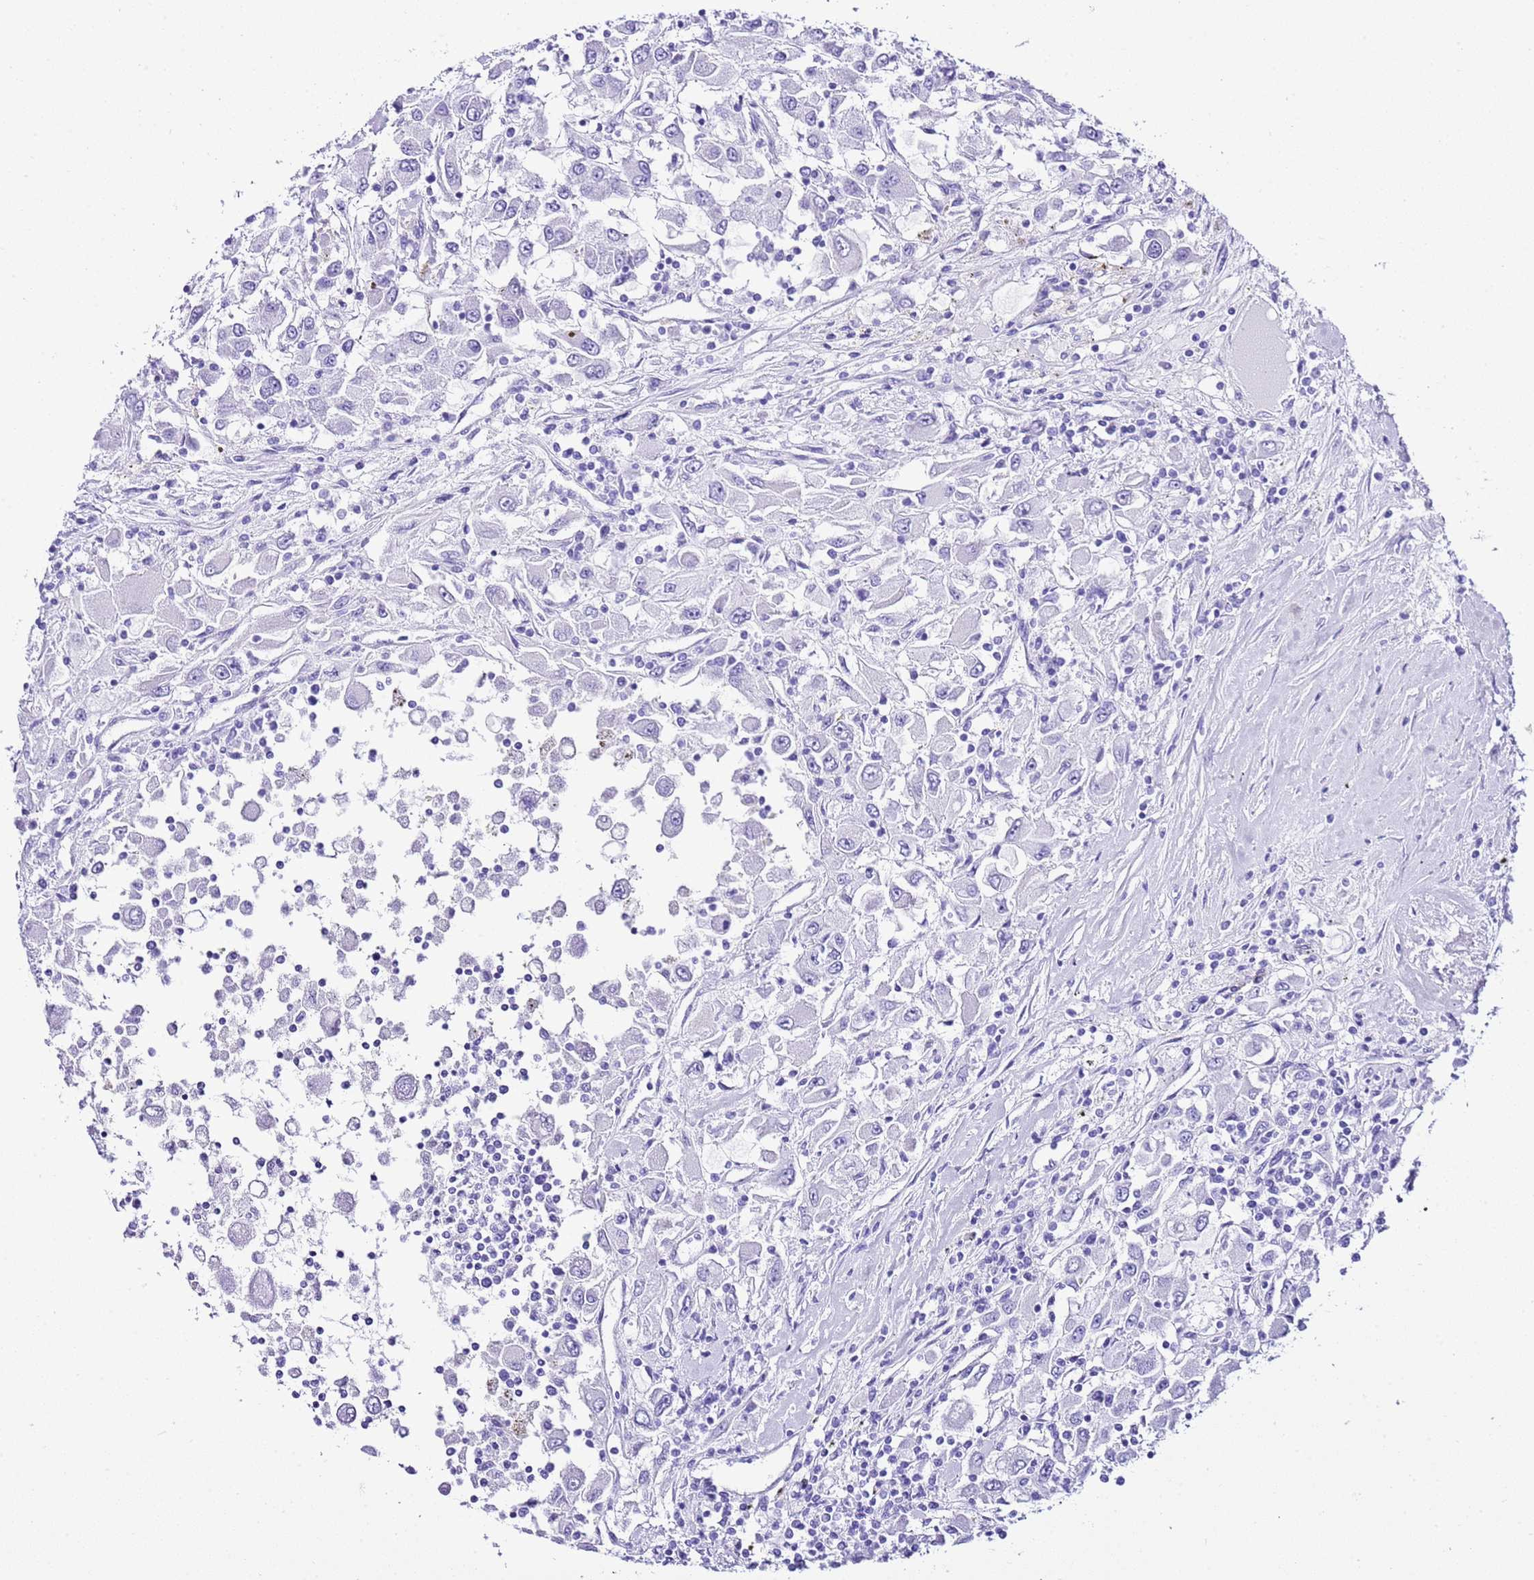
{"staining": {"intensity": "negative", "quantity": "none", "location": "none"}, "tissue": "renal cancer", "cell_type": "Tumor cells", "image_type": "cancer", "snomed": [{"axis": "morphology", "description": "Adenocarcinoma, NOS"}, {"axis": "topography", "description": "Kidney"}], "caption": "Adenocarcinoma (renal) stained for a protein using immunohistochemistry exhibits no staining tumor cells.", "gene": "KCNC1", "patient": {"sex": "female", "age": 67}}